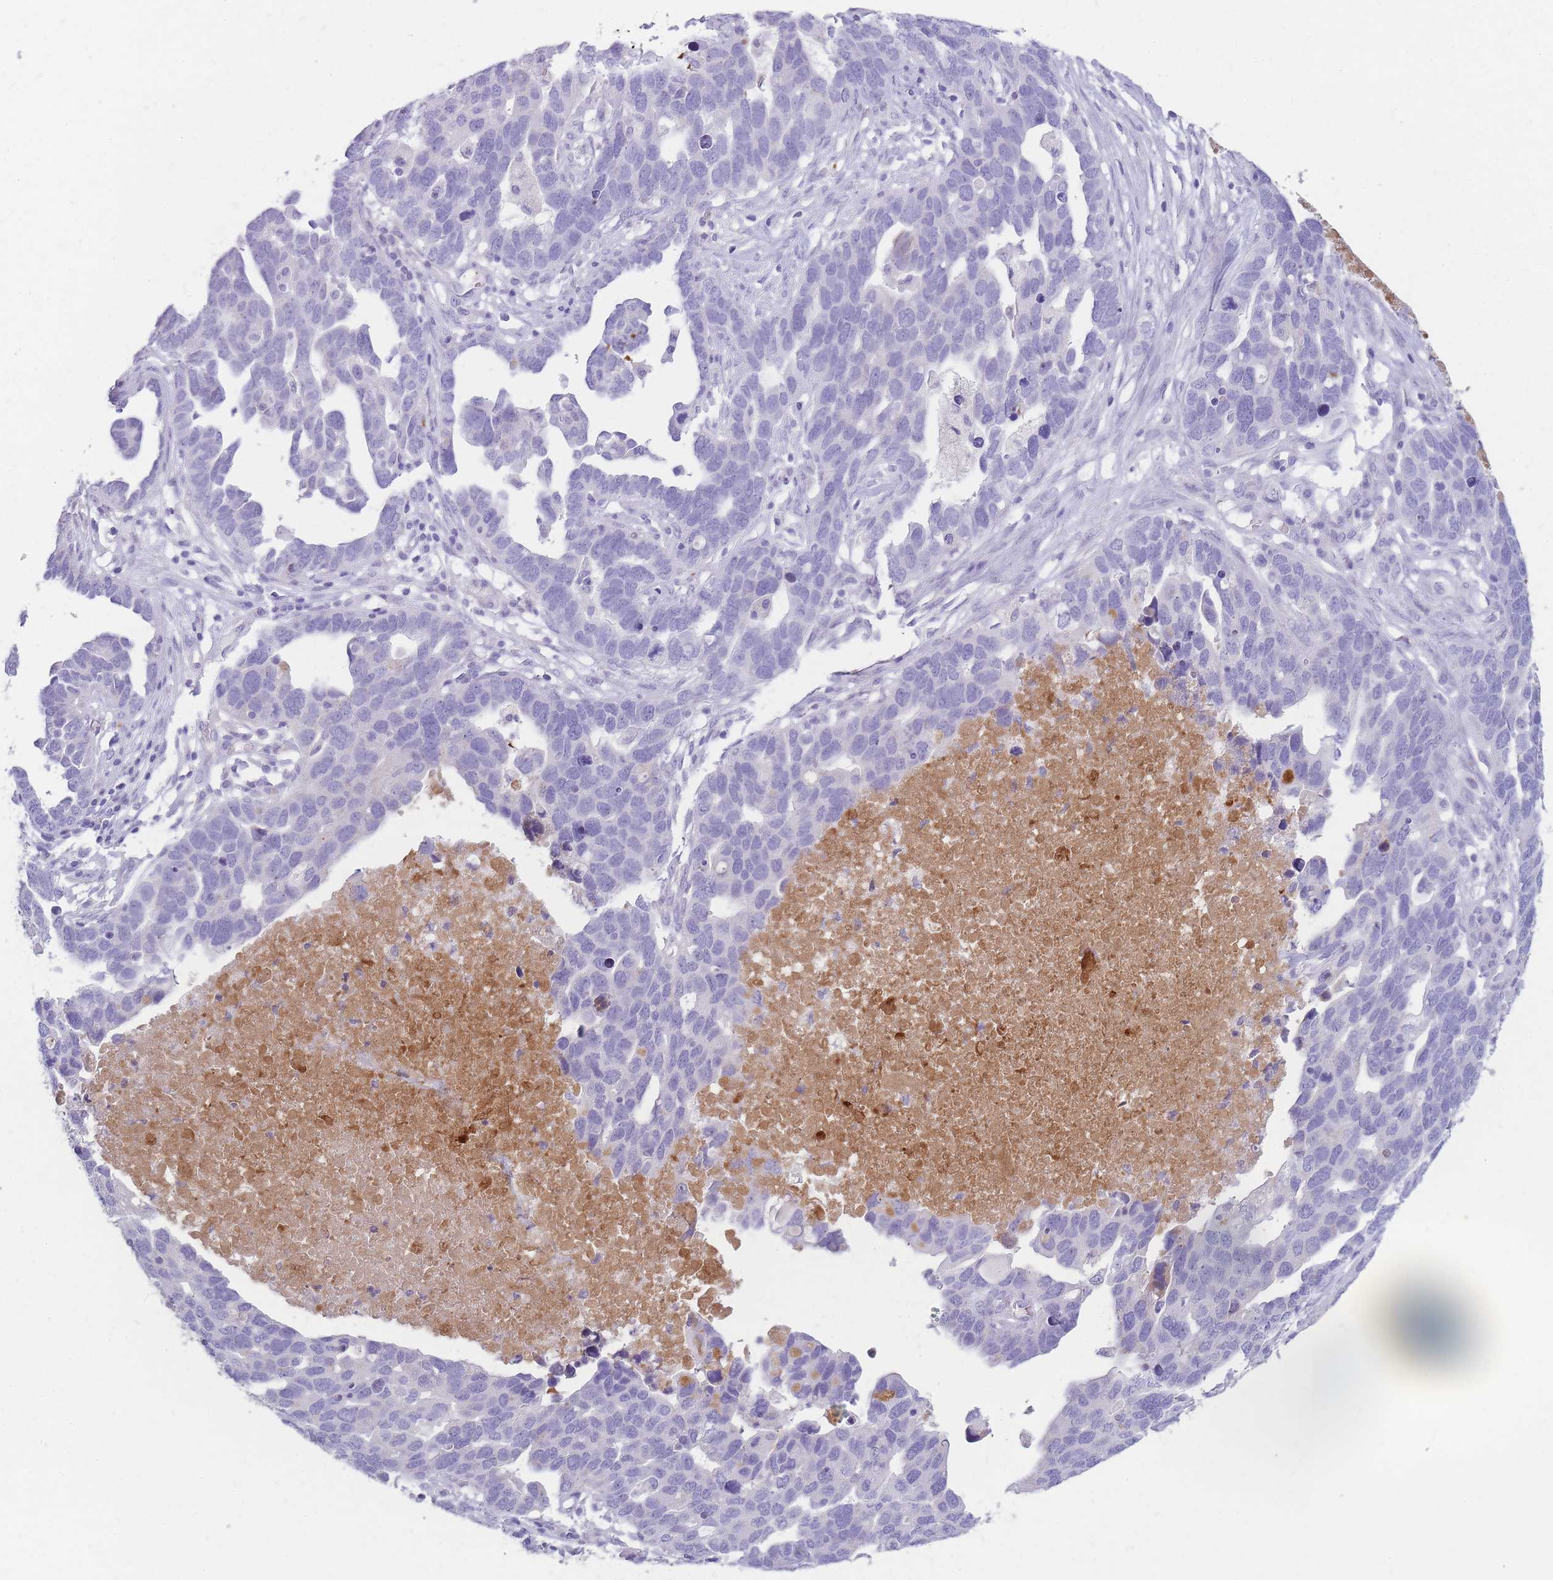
{"staining": {"intensity": "negative", "quantity": "none", "location": "none"}, "tissue": "ovarian cancer", "cell_type": "Tumor cells", "image_type": "cancer", "snomed": [{"axis": "morphology", "description": "Cystadenocarcinoma, serous, NOS"}, {"axis": "topography", "description": "Ovary"}], "caption": "This is an IHC photomicrograph of ovarian cancer (serous cystadenocarcinoma). There is no expression in tumor cells.", "gene": "NKX1-2", "patient": {"sex": "female", "age": 54}}